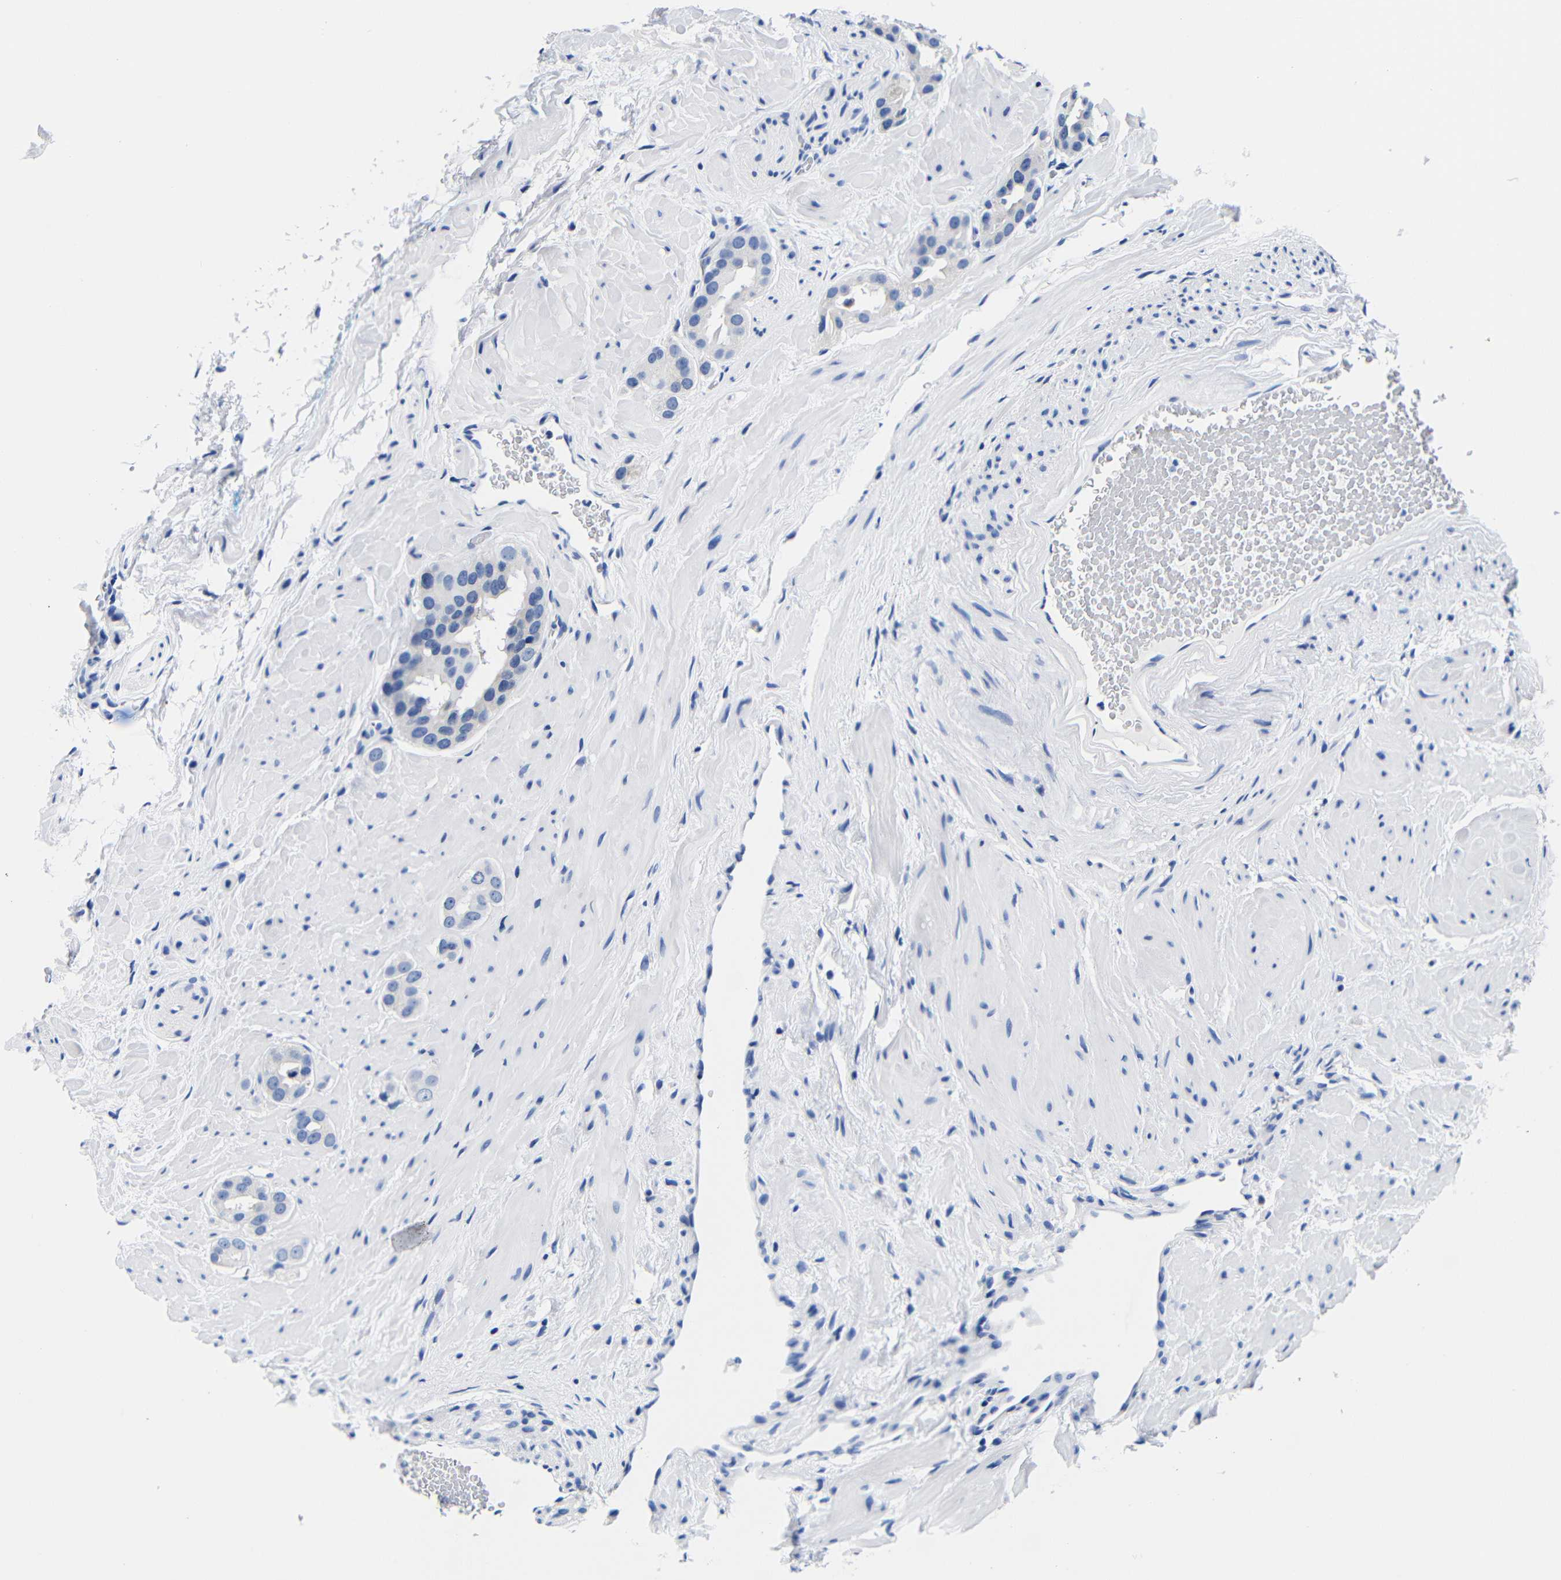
{"staining": {"intensity": "negative", "quantity": "none", "location": "none"}, "tissue": "prostate cancer", "cell_type": "Tumor cells", "image_type": "cancer", "snomed": [{"axis": "morphology", "description": "Adenocarcinoma, High grade"}, {"axis": "topography", "description": "Prostate"}], "caption": "Micrograph shows no significant protein expression in tumor cells of prostate cancer. The staining is performed using DAB brown chromogen with nuclei counter-stained in using hematoxylin.", "gene": "CLEC4G", "patient": {"sex": "male", "age": 64}}